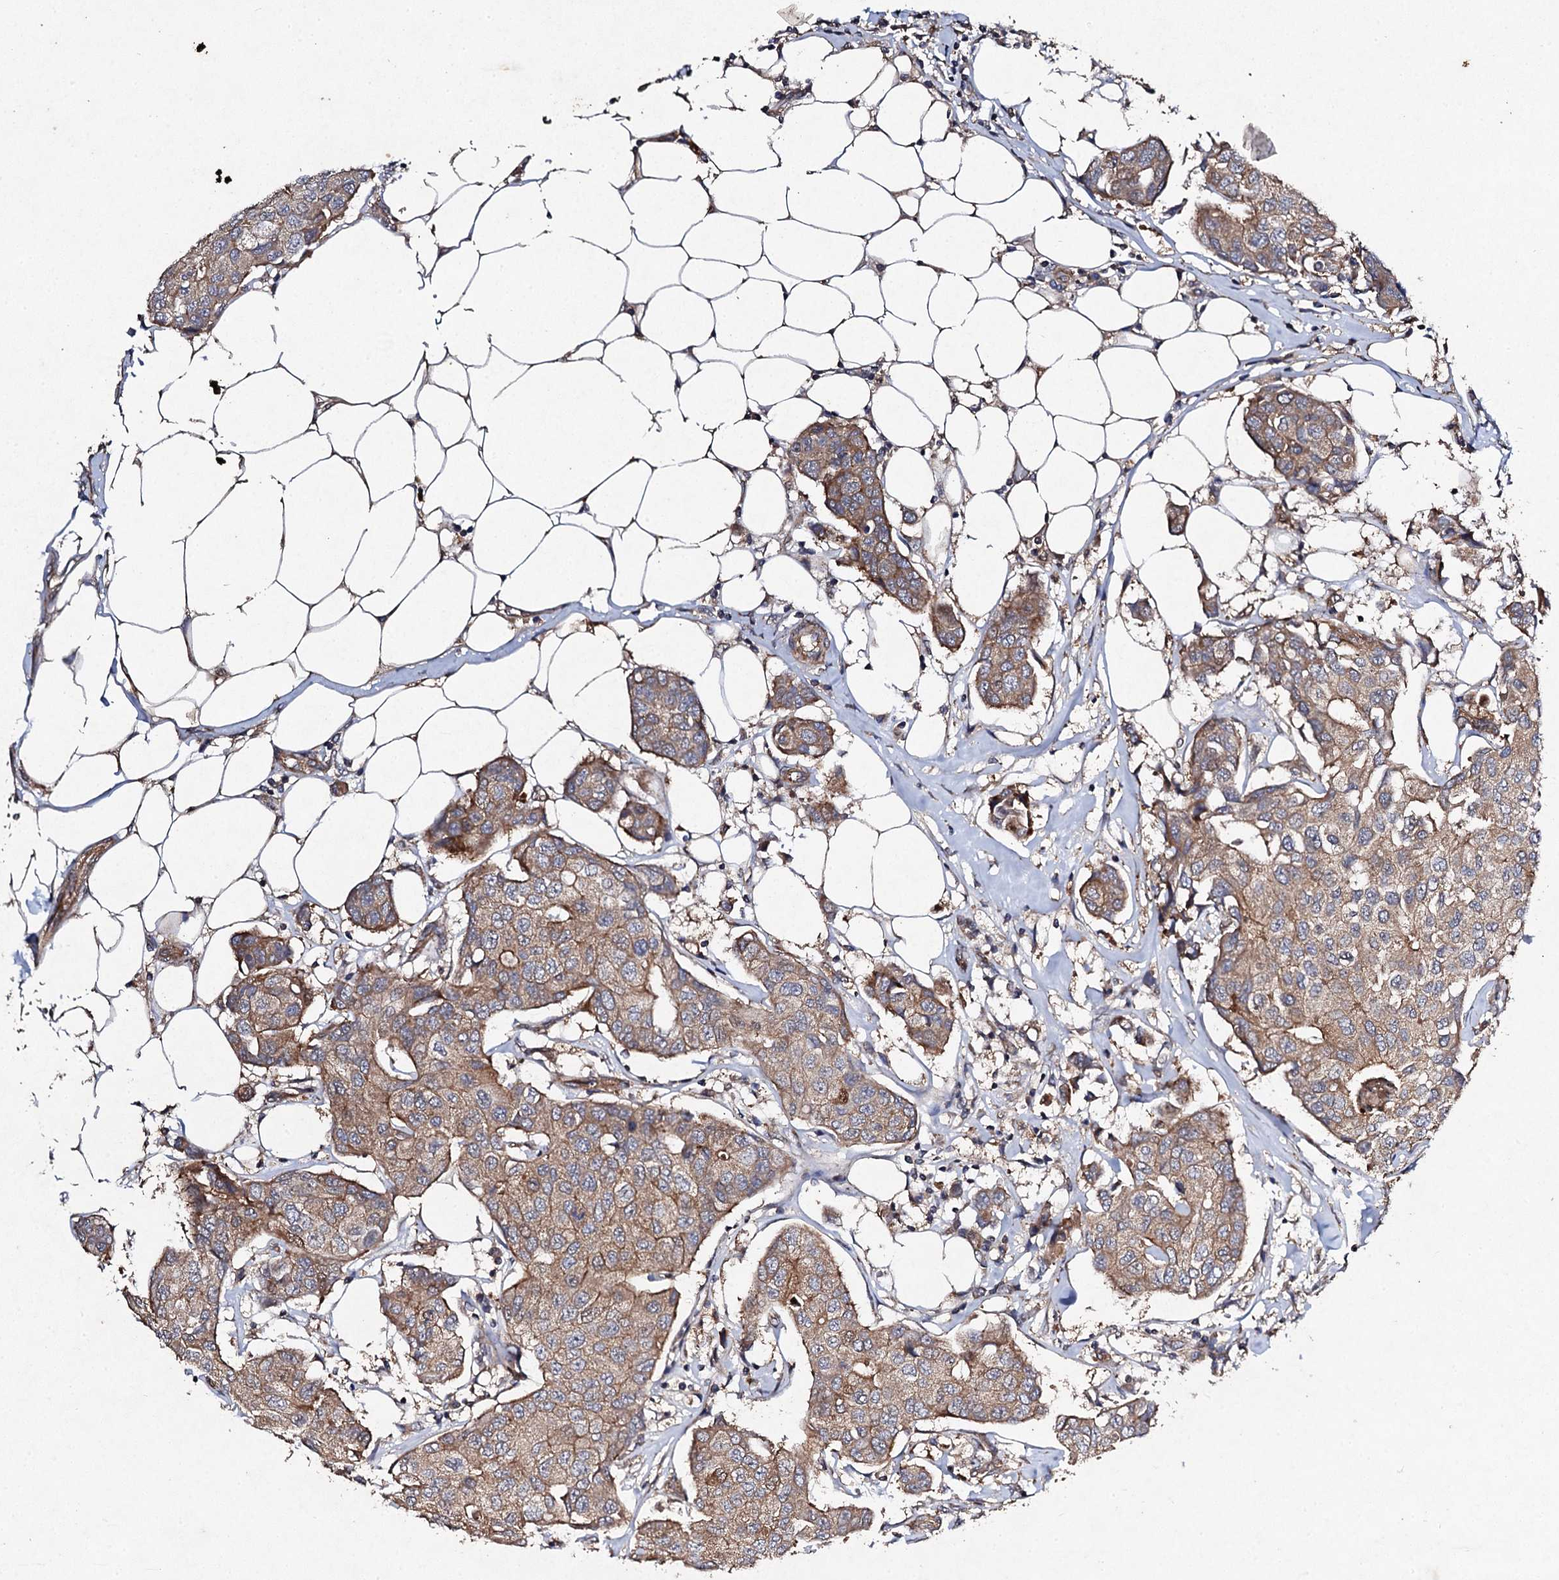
{"staining": {"intensity": "moderate", "quantity": ">75%", "location": "cytoplasmic/membranous"}, "tissue": "breast cancer", "cell_type": "Tumor cells", "image_type": "cancer", "snomed": [{"axis": "morphology", "description": "Duct carcinoma"}, {"axis": "topography", "description": "Breast"}], "caption": "Intraductal carcinoma (breast) stained with a brown dye displays moderate cytoplasmic/membranous positive expression in approximately >75% of tumor cells.", "gene": "MOCOS", "patient": {"sex": "female", "age": 80}}